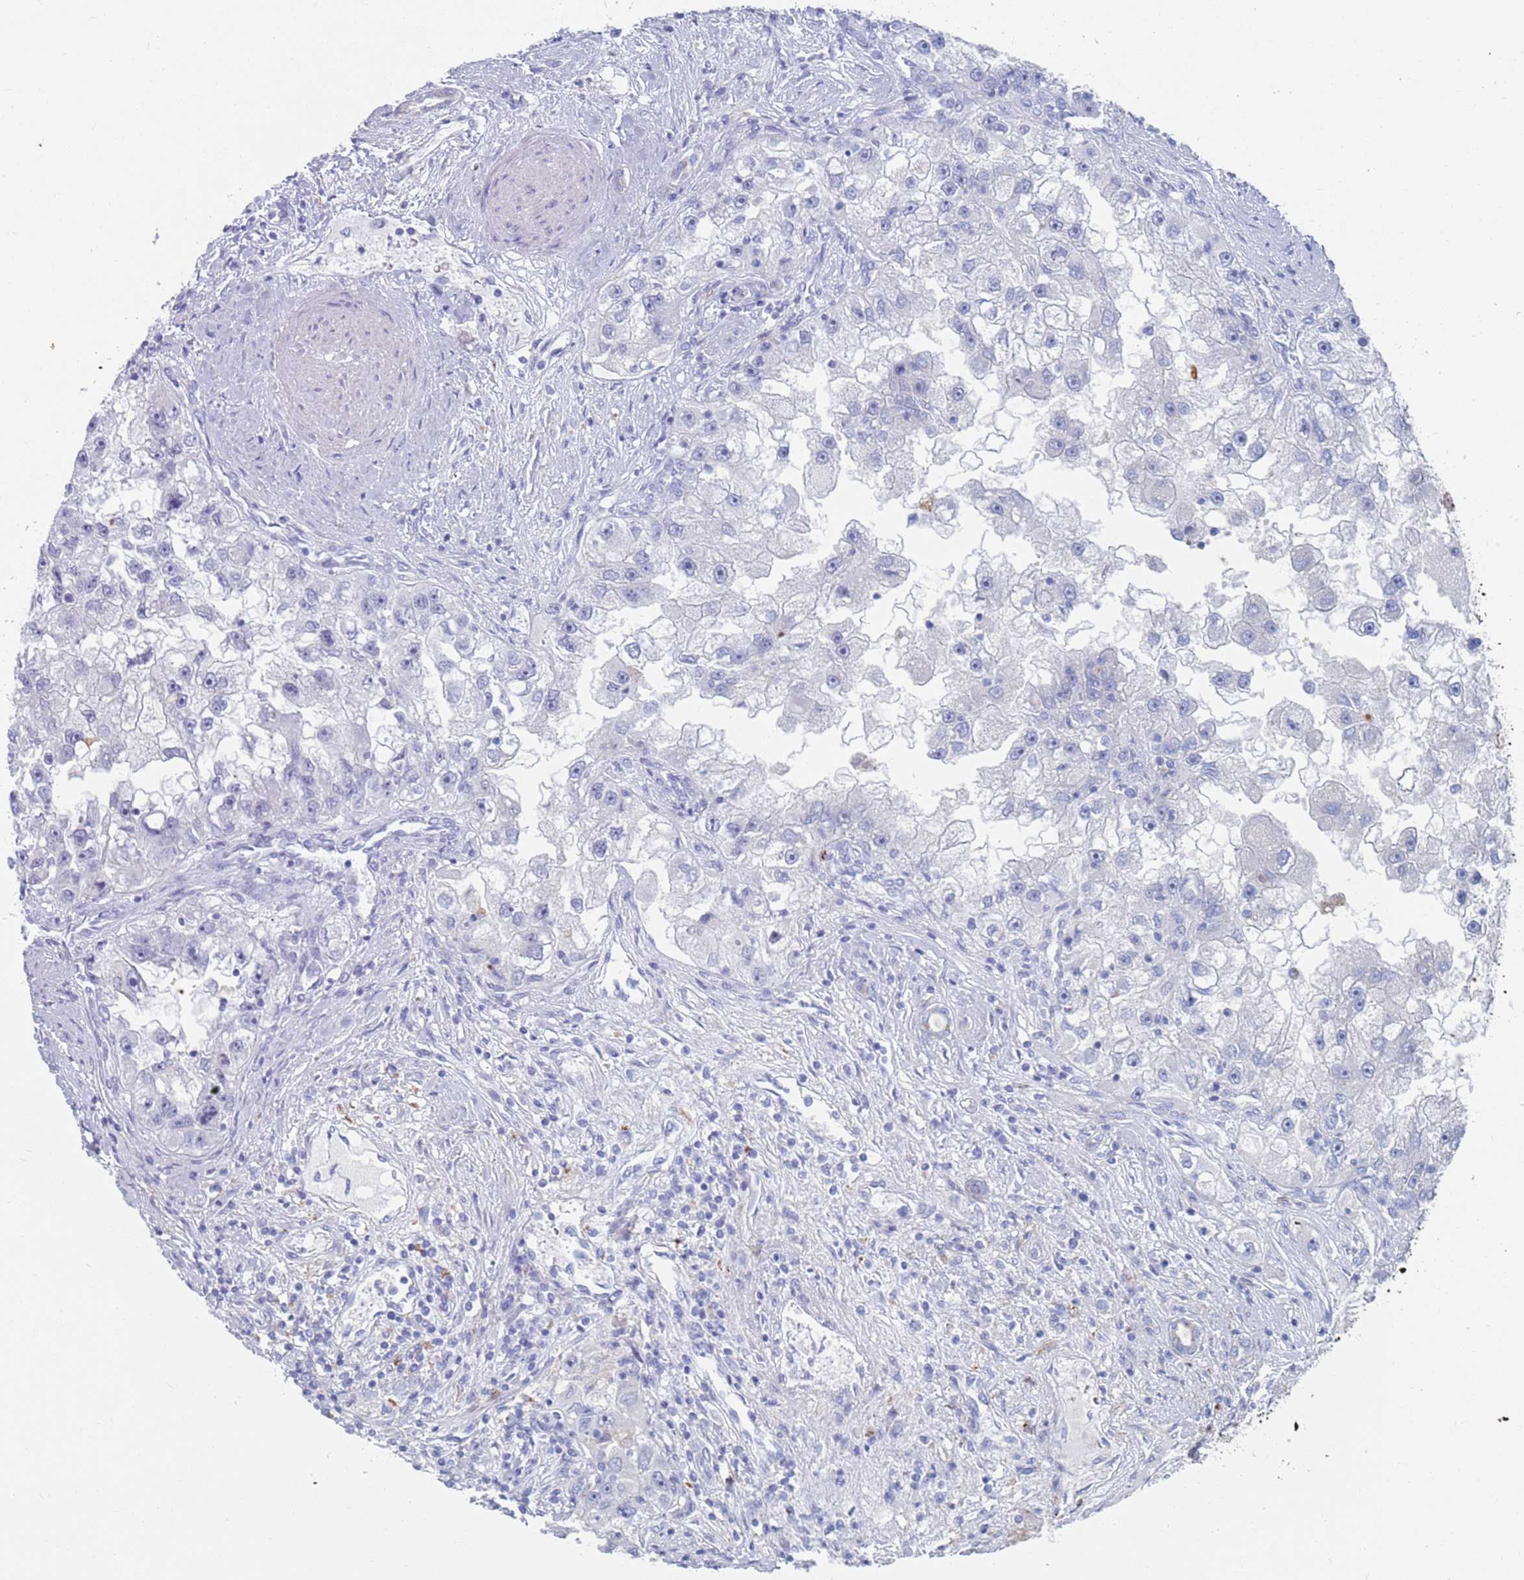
{"staining": {"intensity": "negative", "quantity": "none", "location": "none"}, "tissue": "renal cancer", "cell_type": "Tumor cells", "image_type": "cancer", "snomed": [{"axis": "morphology", "description": "Adenocarcinoma, NOS"}, {"axis": "topography", "description": "Kidney"}], "caption": "IHC micrograph of neoplastic tissue: human renal cancer stained with DAB exhibits no significant protein positivity in tumor cells.", "gene": "FUCA1", "patient": {"sex": "male", "age": 63}}